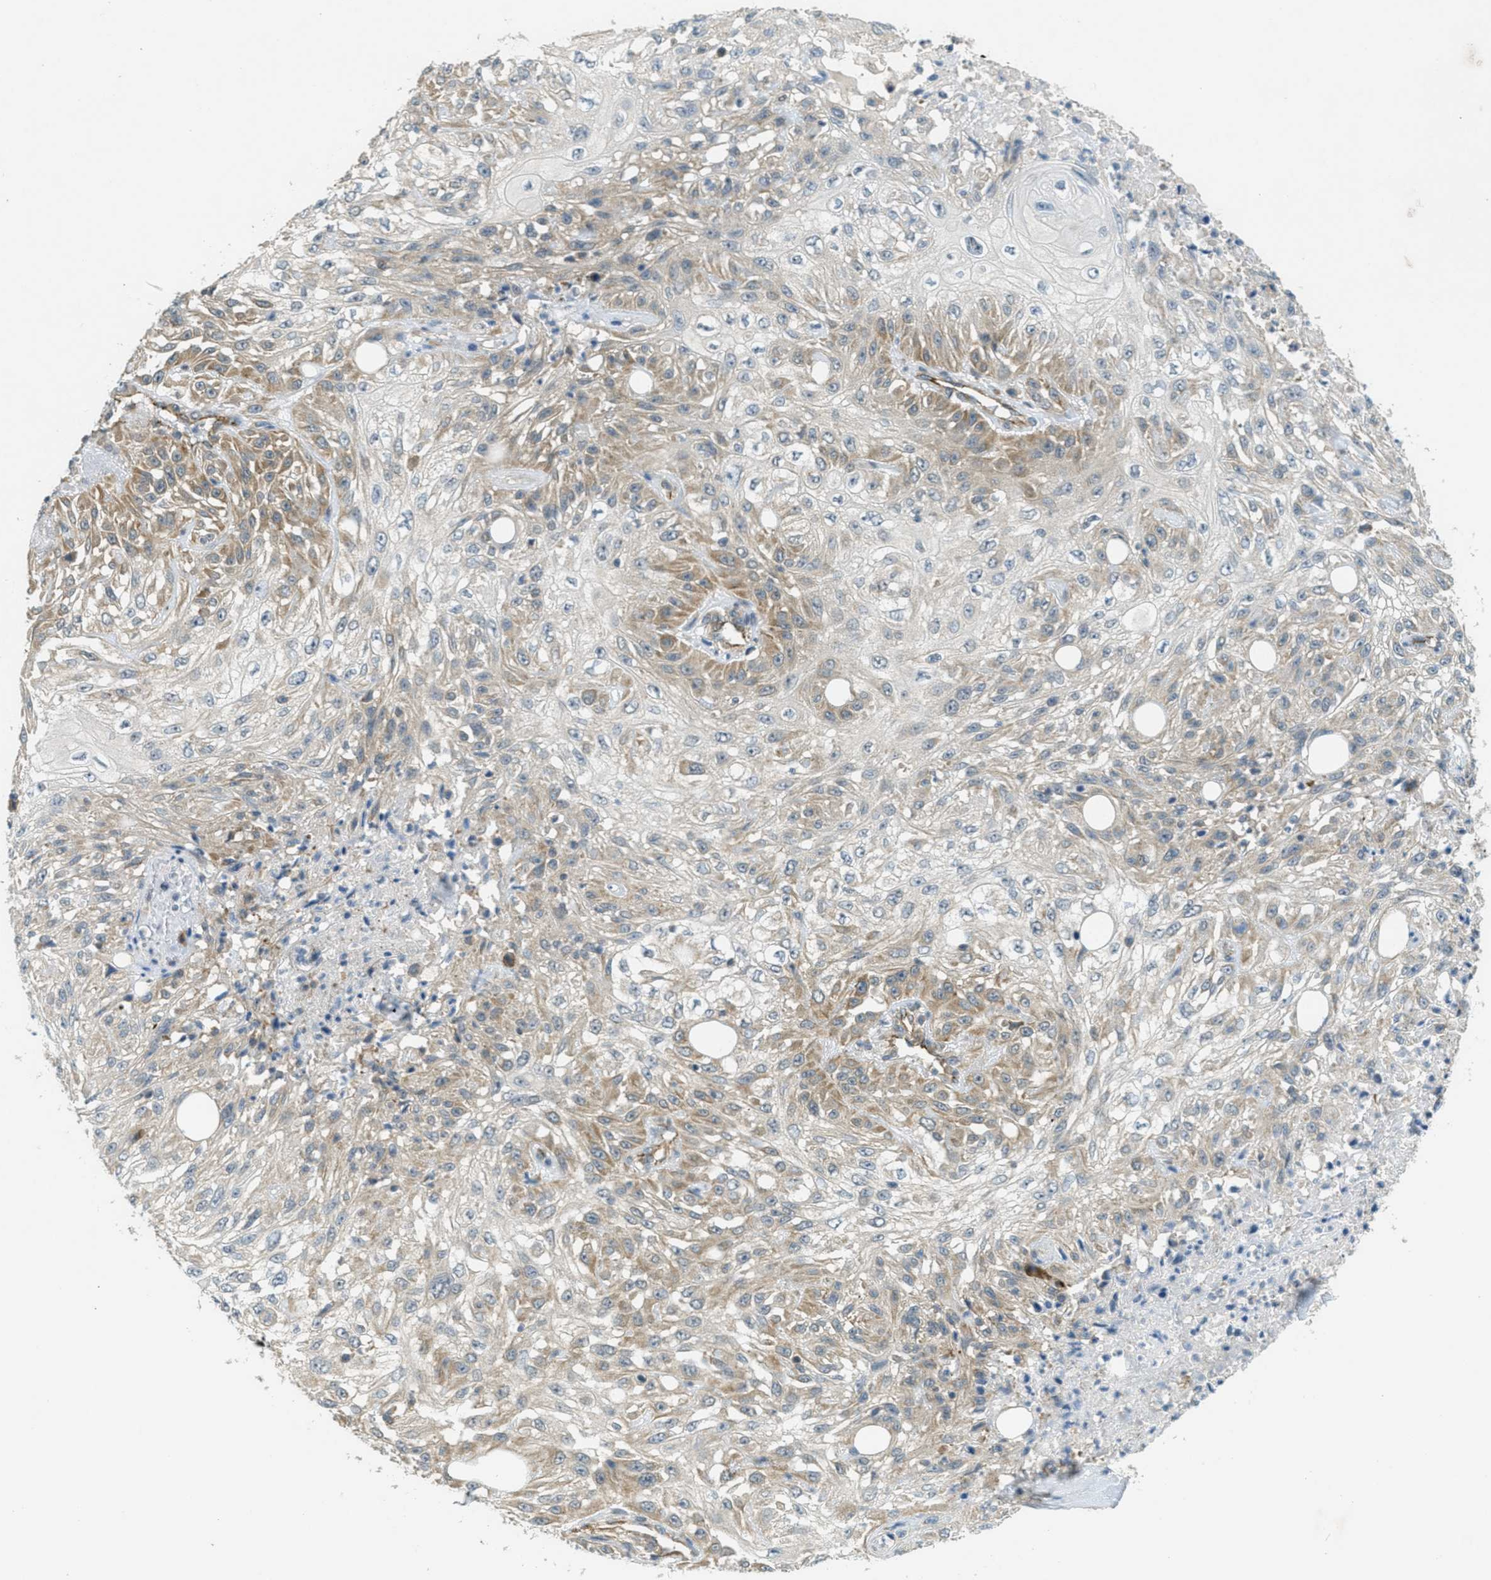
{"staining": {"intensity": "weak", "quantity": "25%-75%", "location": "cytoplasmic/membranous"}, "tissue": "skin cancer", "cell_type": "Tumor cells", "image_type": "cancer", "snomed": [{"axis": "morphology", "description": "Squamous cell carcinoma, NOS"}, {"axis": "morphology", "description": "Squamous cell carcinoma, metastatic, NOS"}, {"axis": "topography", "description": "Skin"}, {"axis": "topography", "description": "Lymph node"}], "caption": "Immunohistochemical staining of squamous cell carcinoma (skin) reveals low levels of weak cytoplasmic/membranous positivity in approximately 25%-75% of tumor cells.", "gene": "JCAD", "patient": {"sex": "male", "age": 75}}